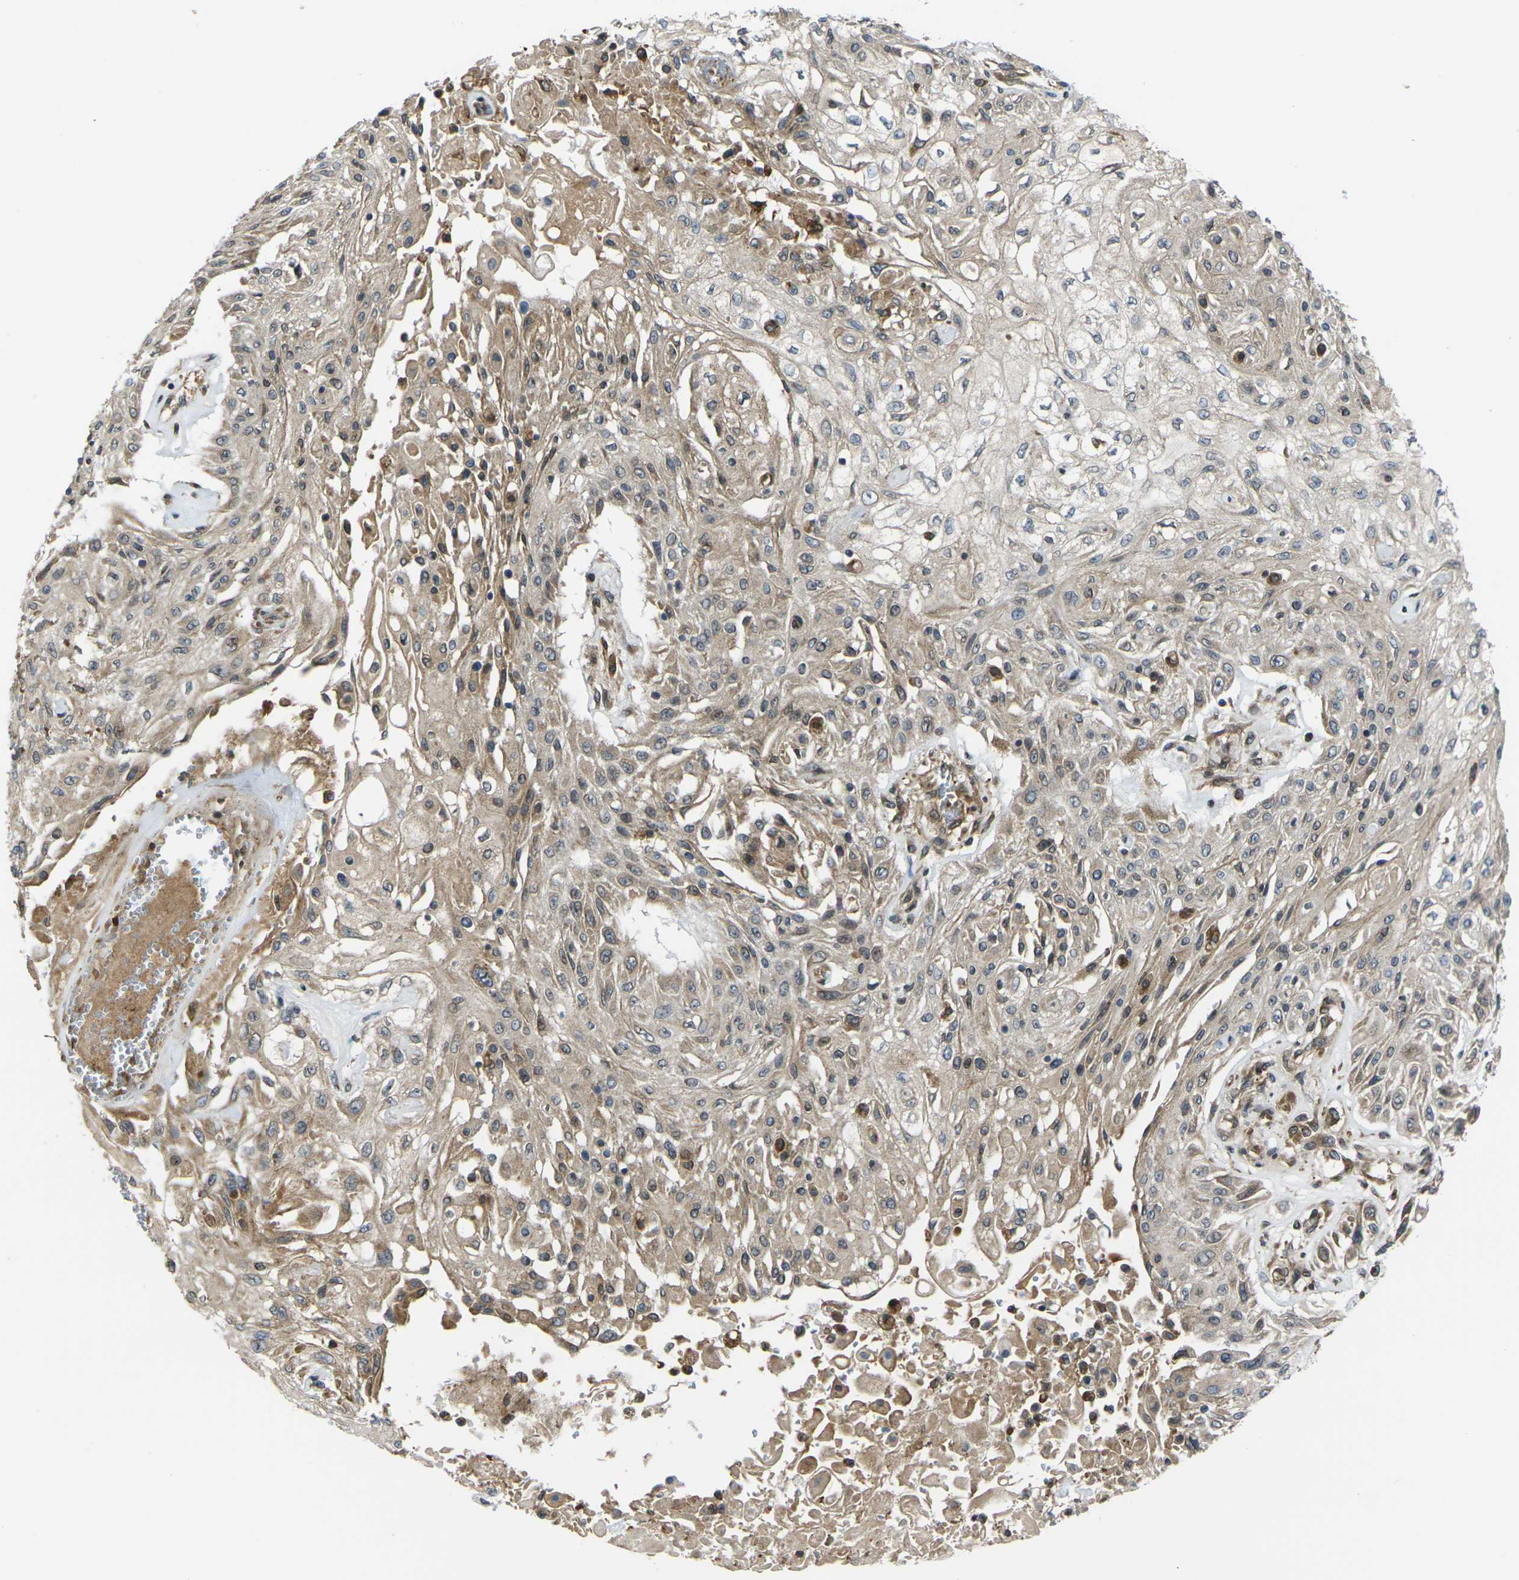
{"staining": {"intensity": "moderate", "quantity": ">75%", "location": "cytoplasmic/membranous"}, "tissue": "skin cancer", "cell_type": "Tumor cells", "image_type": "cancer", "snomed": [{"axis": "morphology", "description": "Squamous cell carcinoma, NOS"}, {"axis": "topography", "description": "Skin"}], "caption": "Immunohistochemistry histopathology image of human skin squamous cell carcinoma stained for a protein (brown), which demonstrates medium levels of moderate cytoplasmic/membranous expression in about >75% of tumor cells.", "gene": "FZD1", "patient": {"sex": "male", "age": 75}}